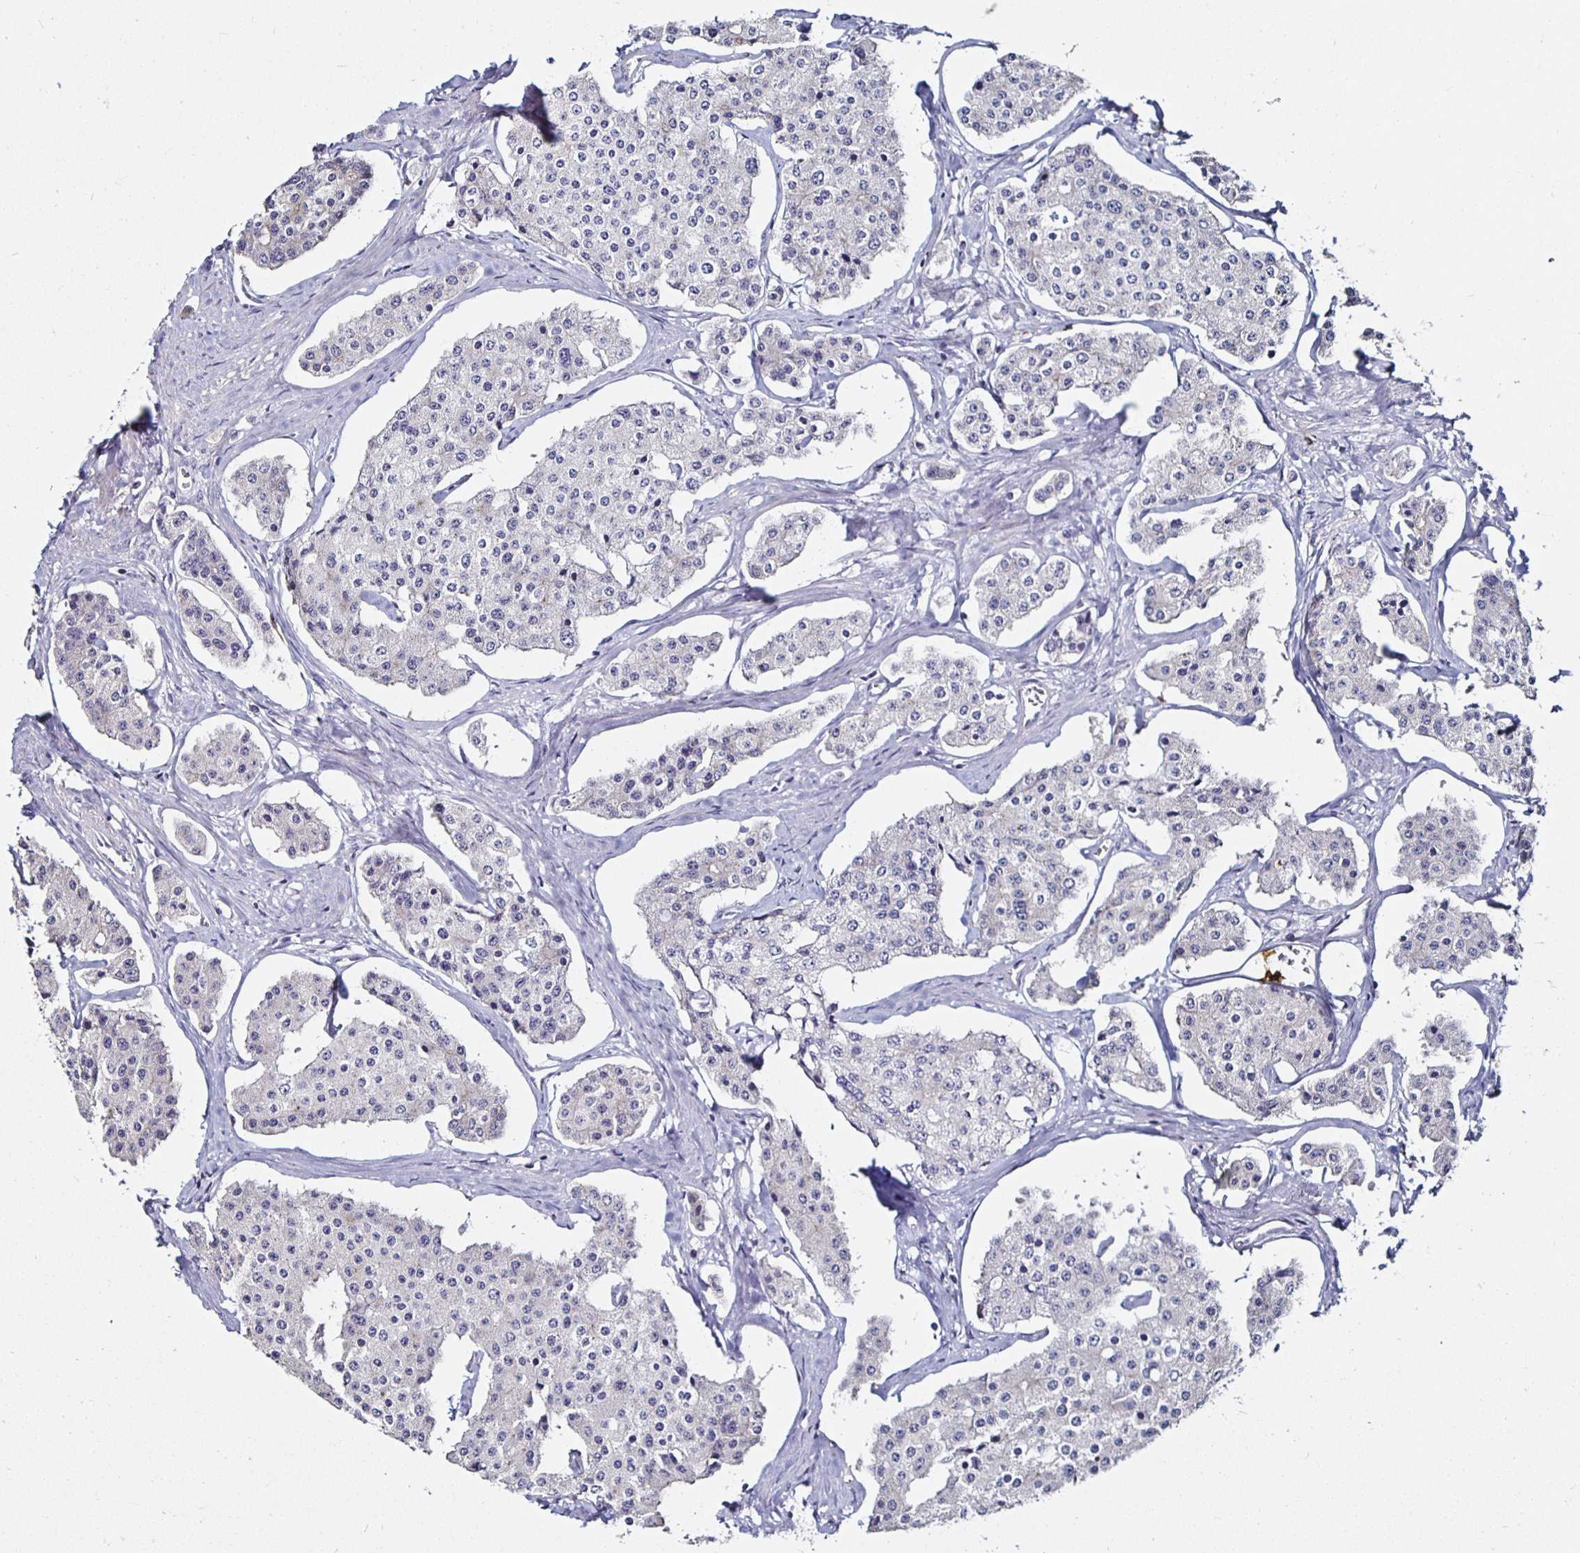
{"staining": {"intensity": "negative", "quantity": "none", "location": "none"}, "tissue": "carcinoid", "cell_type": "Tumor cells", "image_type": "cancer", "snomed": [{"axis": "morphology", "description": "Carcinoid, malignant, NOS"}, {"axis": "topography", "description": "Small intestine"}], "caption": "Human carcinoid stained for a protein using immunohistochemistry (IHC) displays no staining in tumor cells.", "gene": "TLR4", "patient": {"sex": "female", "age": 65}}